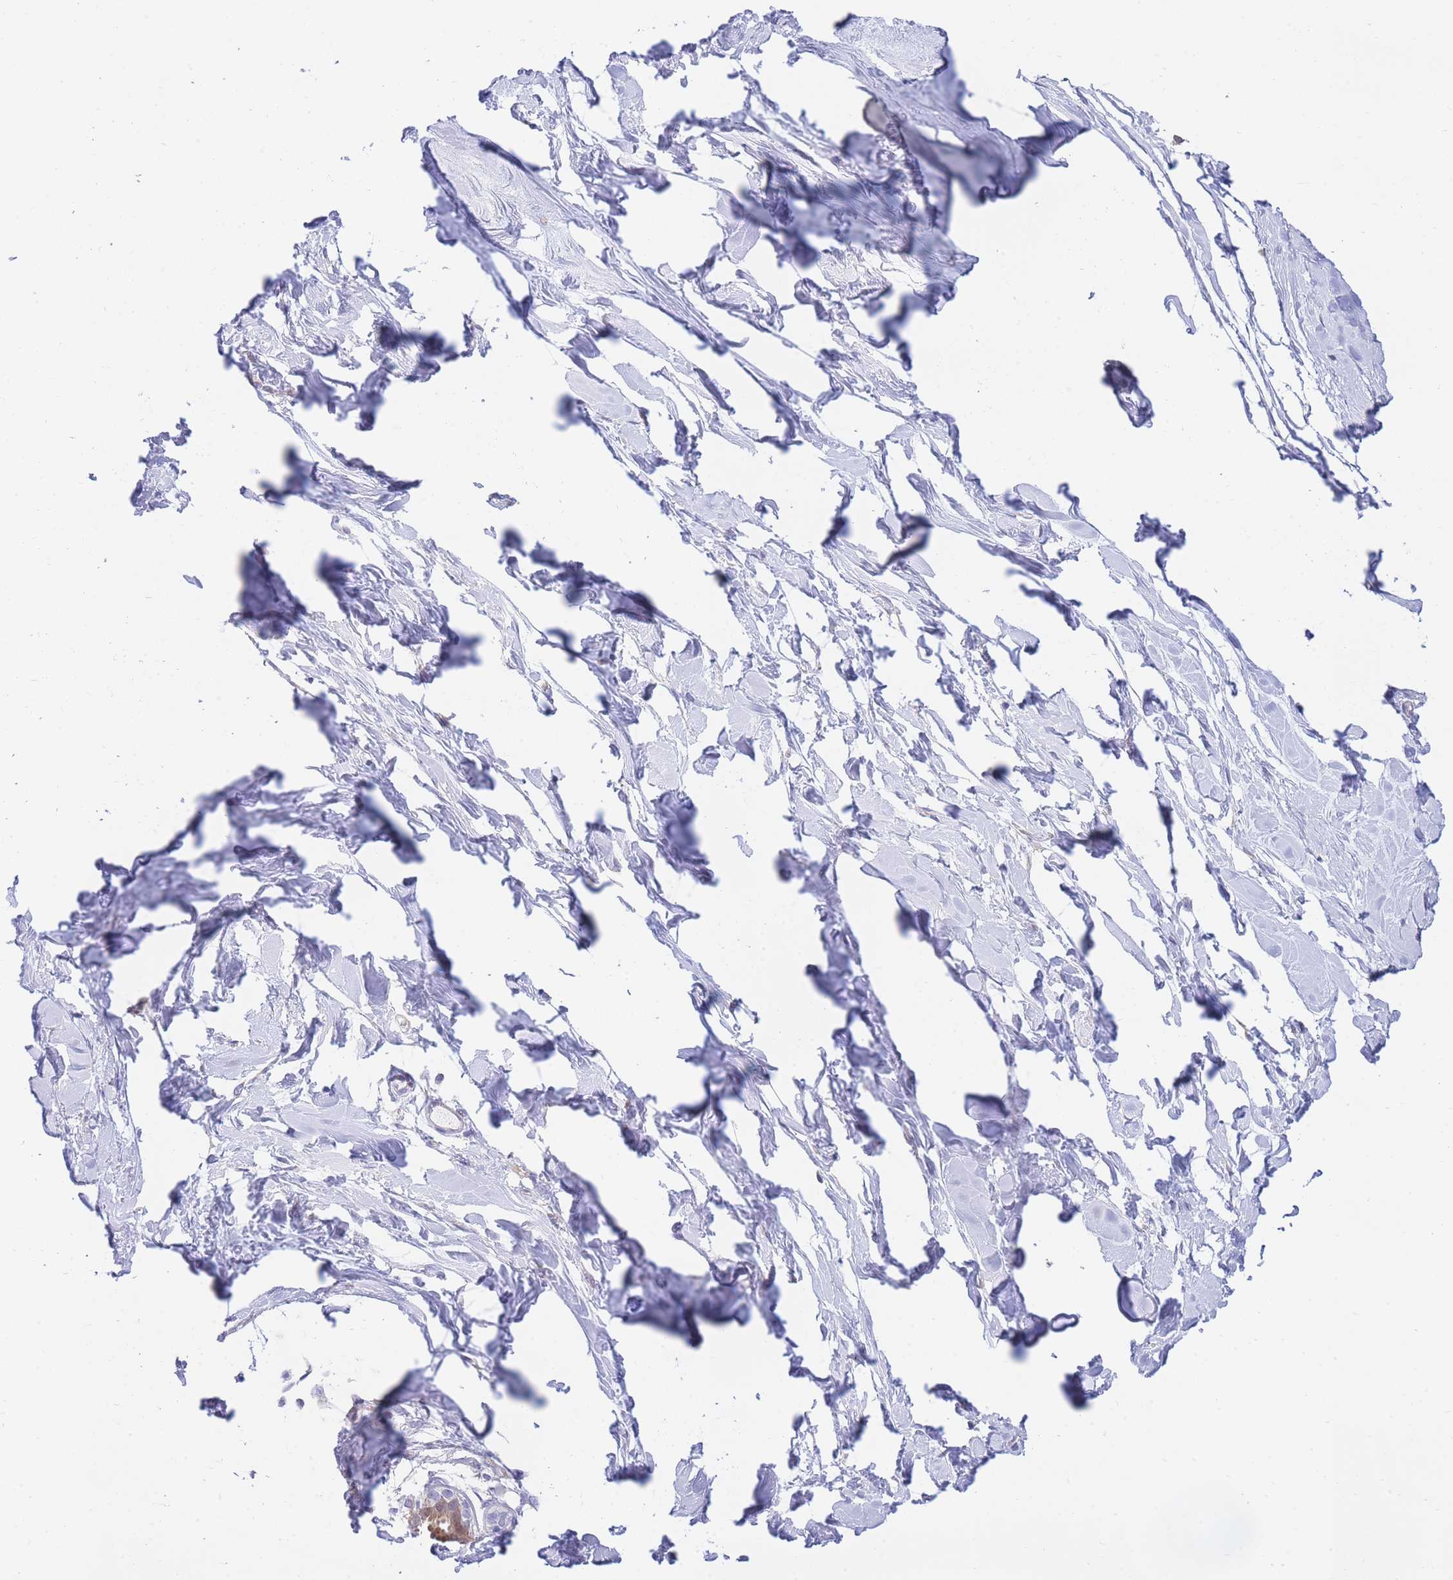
{"staining": {"intensity": "negative", "quantity": "none", "location": "none"}, "tissue": "breast", "cell_type": "Adipocytes", "image_type": "normal", "snomed": [{"axis": "morphology", "description": "Normal tissue, NOS"}, {"axis": "topography", "description": "Breast"}], "caption": "Immunohistochemistry histopathology image of normal breast stained for a protein (brown), which shows no positivity in adipocytes. (DAB (3,3'-diaminobenzidine) immunohistochemistry (IHC), high magnification).", "gene": "NAMPT", "patient": {"sex": "female", "age": 45}}